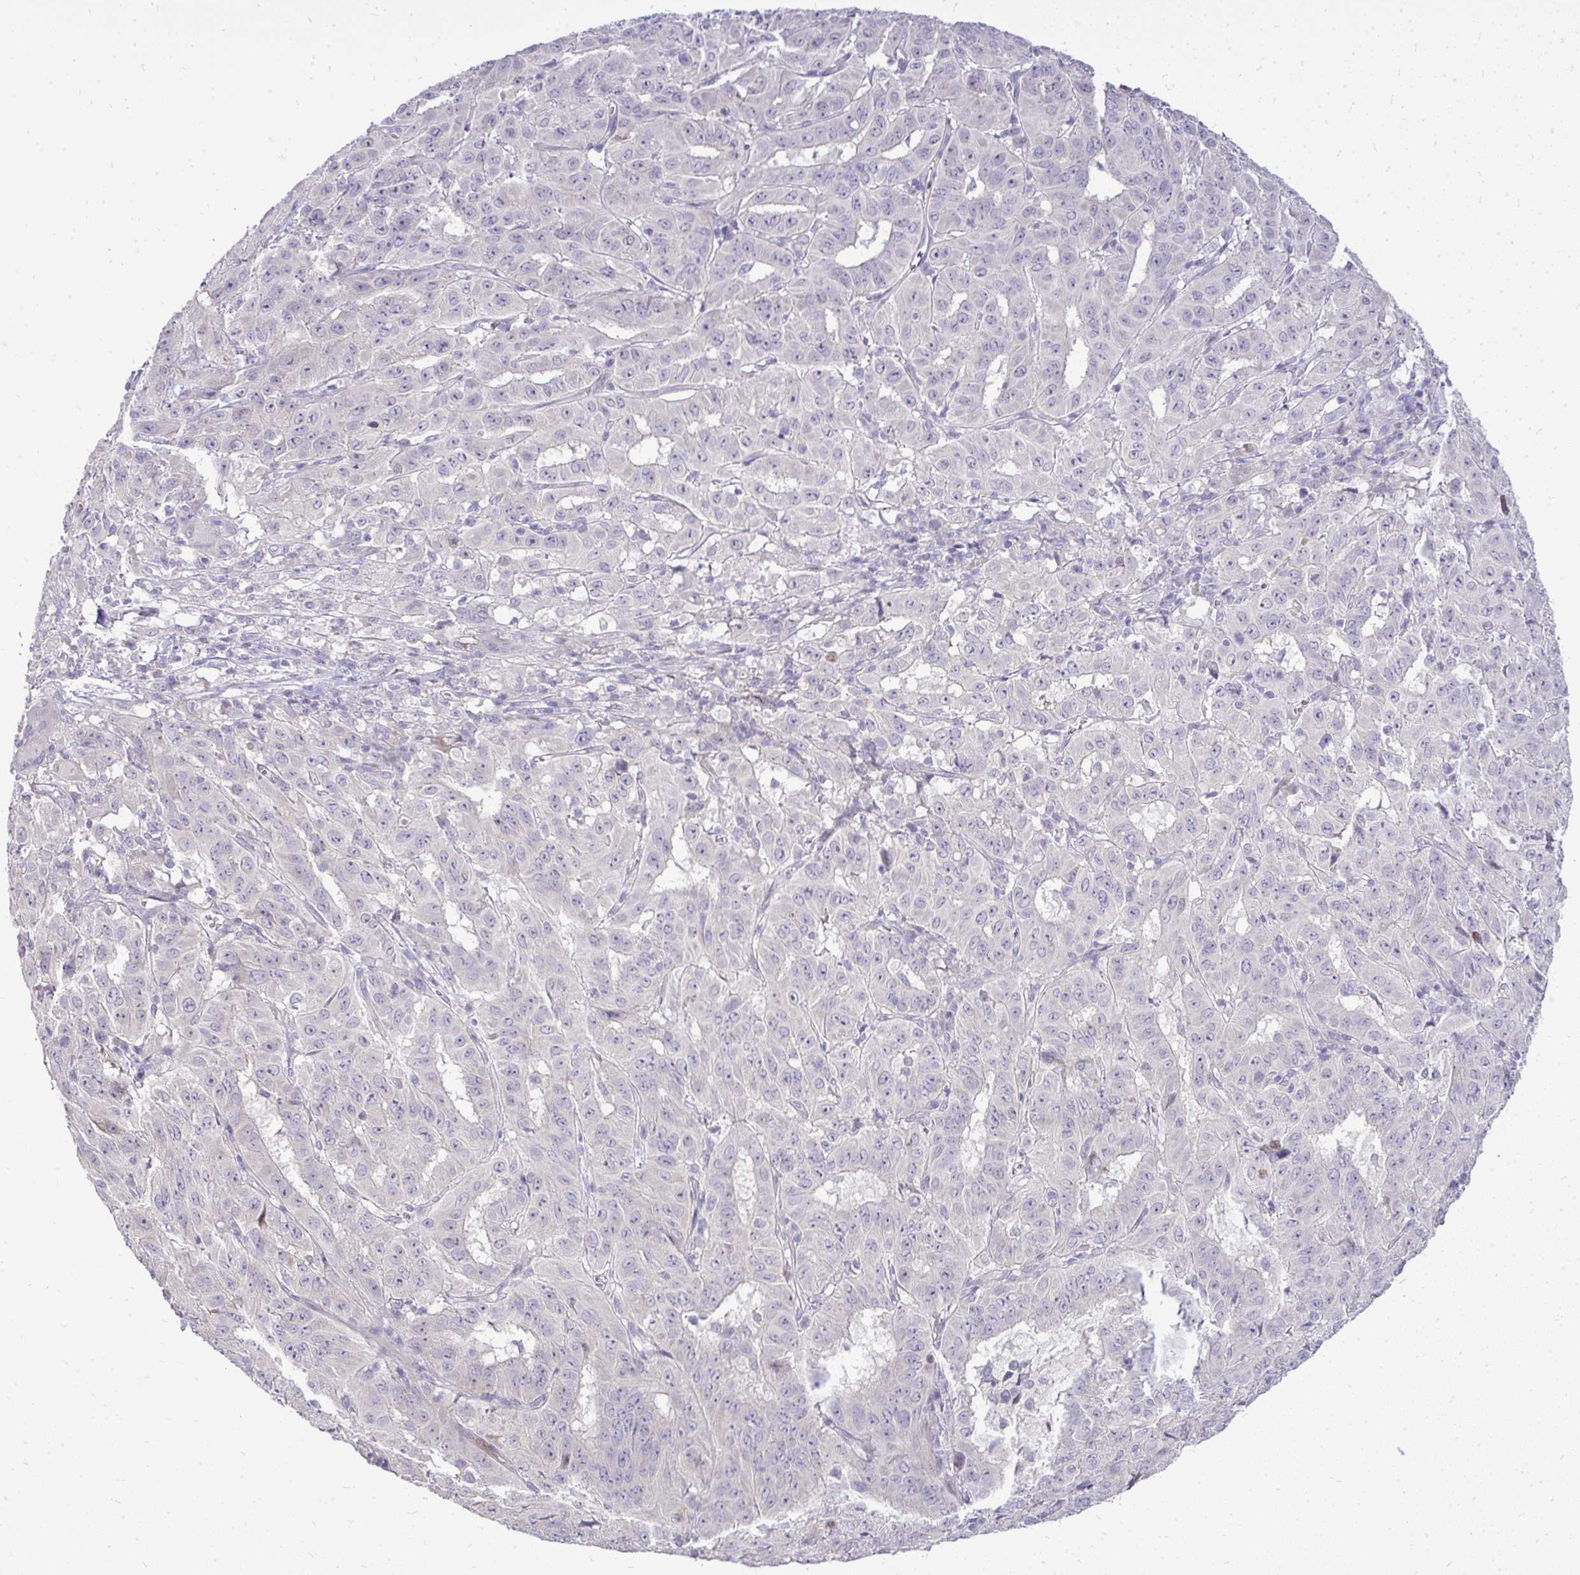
{"staining": {"intensity": "negative", "quantity": "none", "location": "none"}, "tissue": "pancreatic cancer", "cell_type": "Tumor cells", "image_type": "cancer", "snomed": [{"axis": "morphology", "description": "Adenocarcinoma, NOS"}, {"axis": "topography", "description": "Pancreas"}], "caption": "This photomicrograph is of pancreatic cancer (adenocarcinoma) stained with immunohistochemistry to label a protein in brown with the nuclei are counter-stained blue. There is no expression in tumor cells. The staining is performed using DAB (3,3'-diaminobenzidine) brown chromogen with nuclei counter-stained in using hematoxylin.", "gene": "OR8D1", "patient": {"sex": "male", "age": 63}}